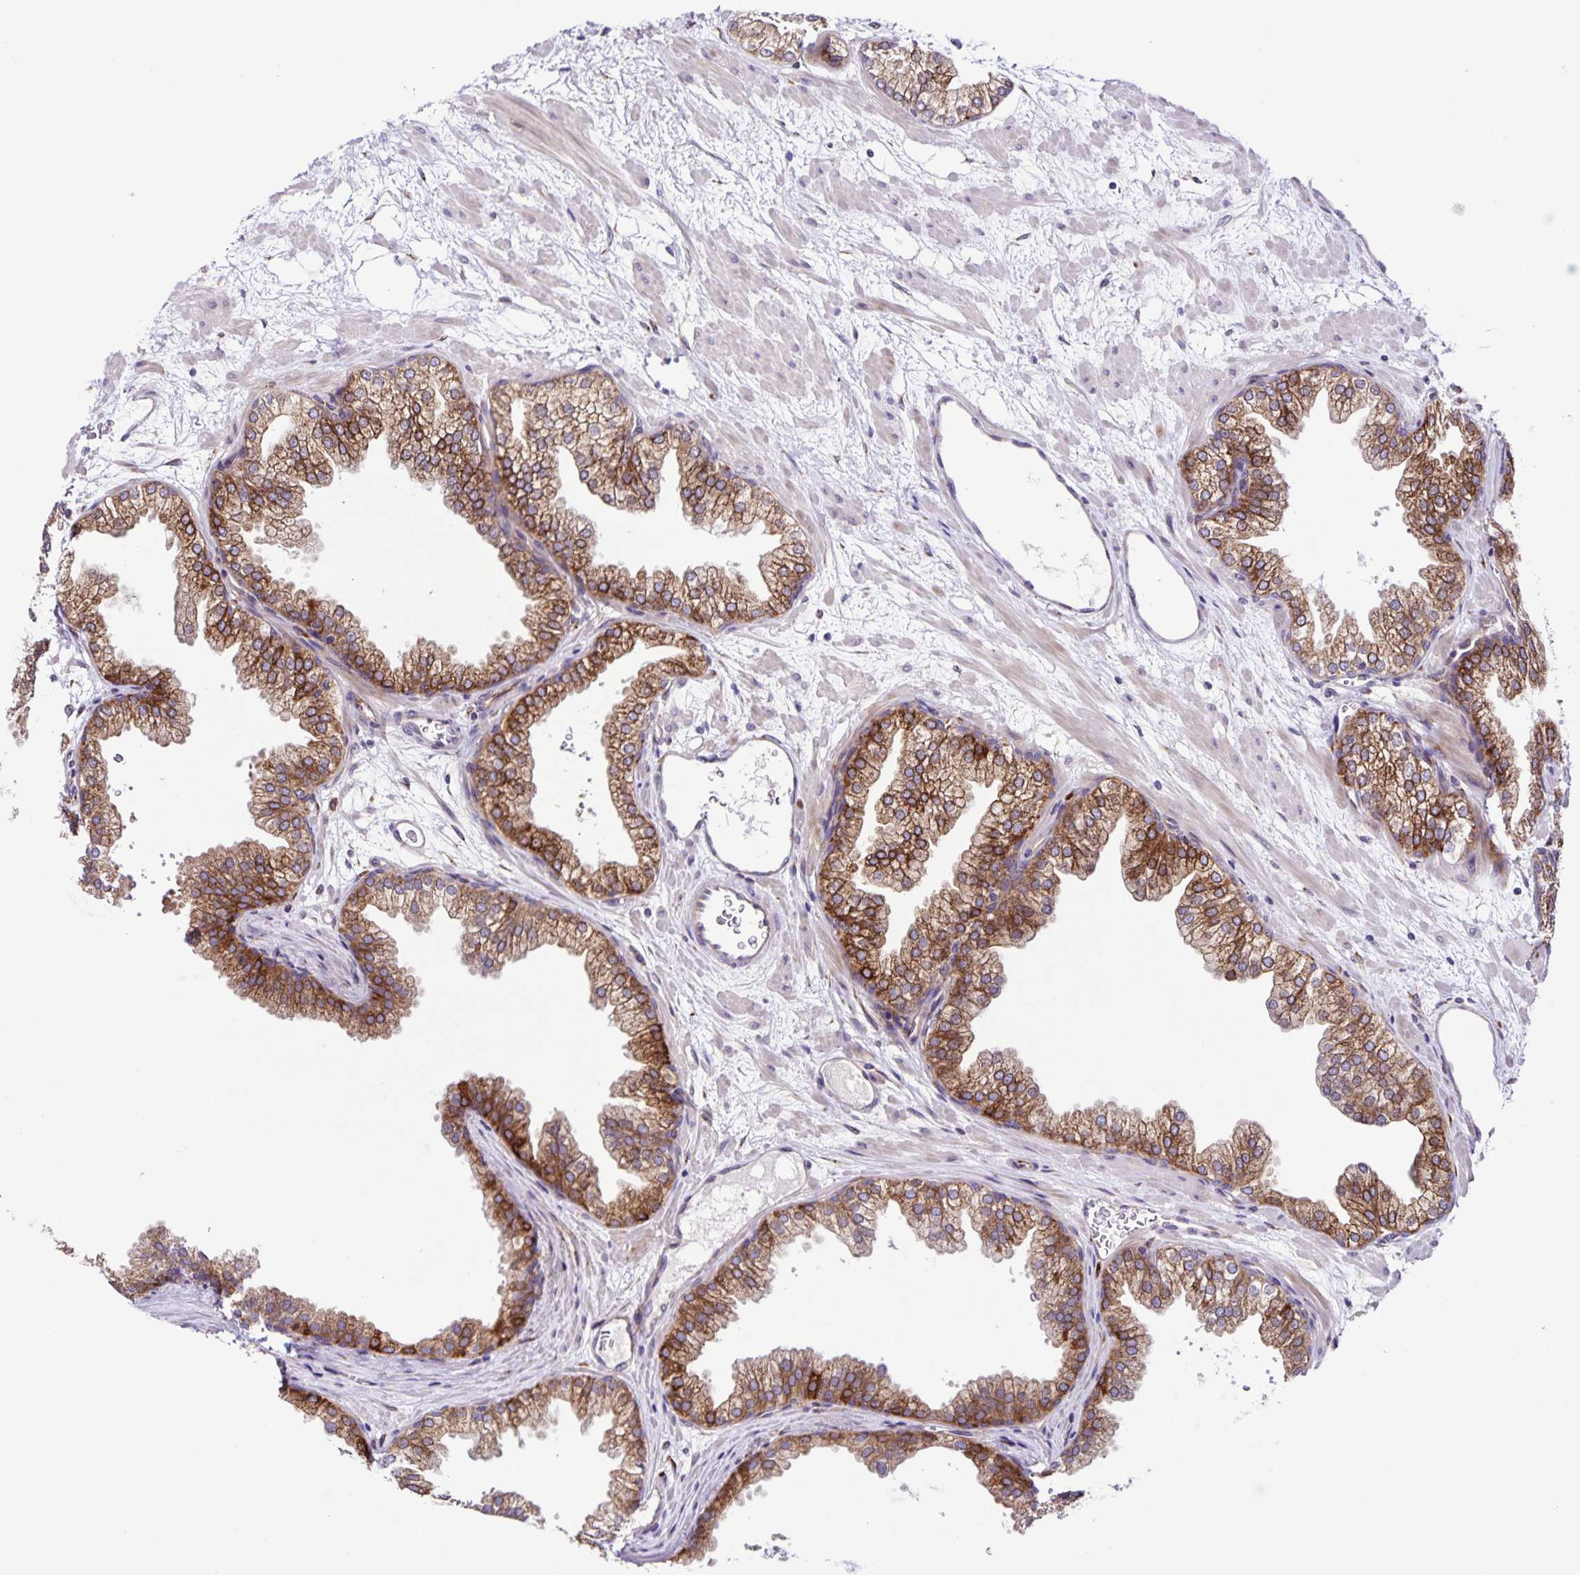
{"staining": {"intensity": "strong", "quantity": "25%-75%", "location": "cytoplasmic/membranous"}, "tissue": "prostate", "cell_type": "Glandular cells", "image_type": "normal", "snomed": [{"axis": "morphology", "description": "Normal tissue, NOS"}, {"axis": "topography", "description": "Prostate"}], "caption": "Prostate stained for a protein exhibits strong cytoplasmic/membranous positivity in glandular cells. (brown staining indicates protein expression, while blue staining denotes nuclei).", "gene": "OSBPL5", "patient": {"sex": "male", "age": 37}}